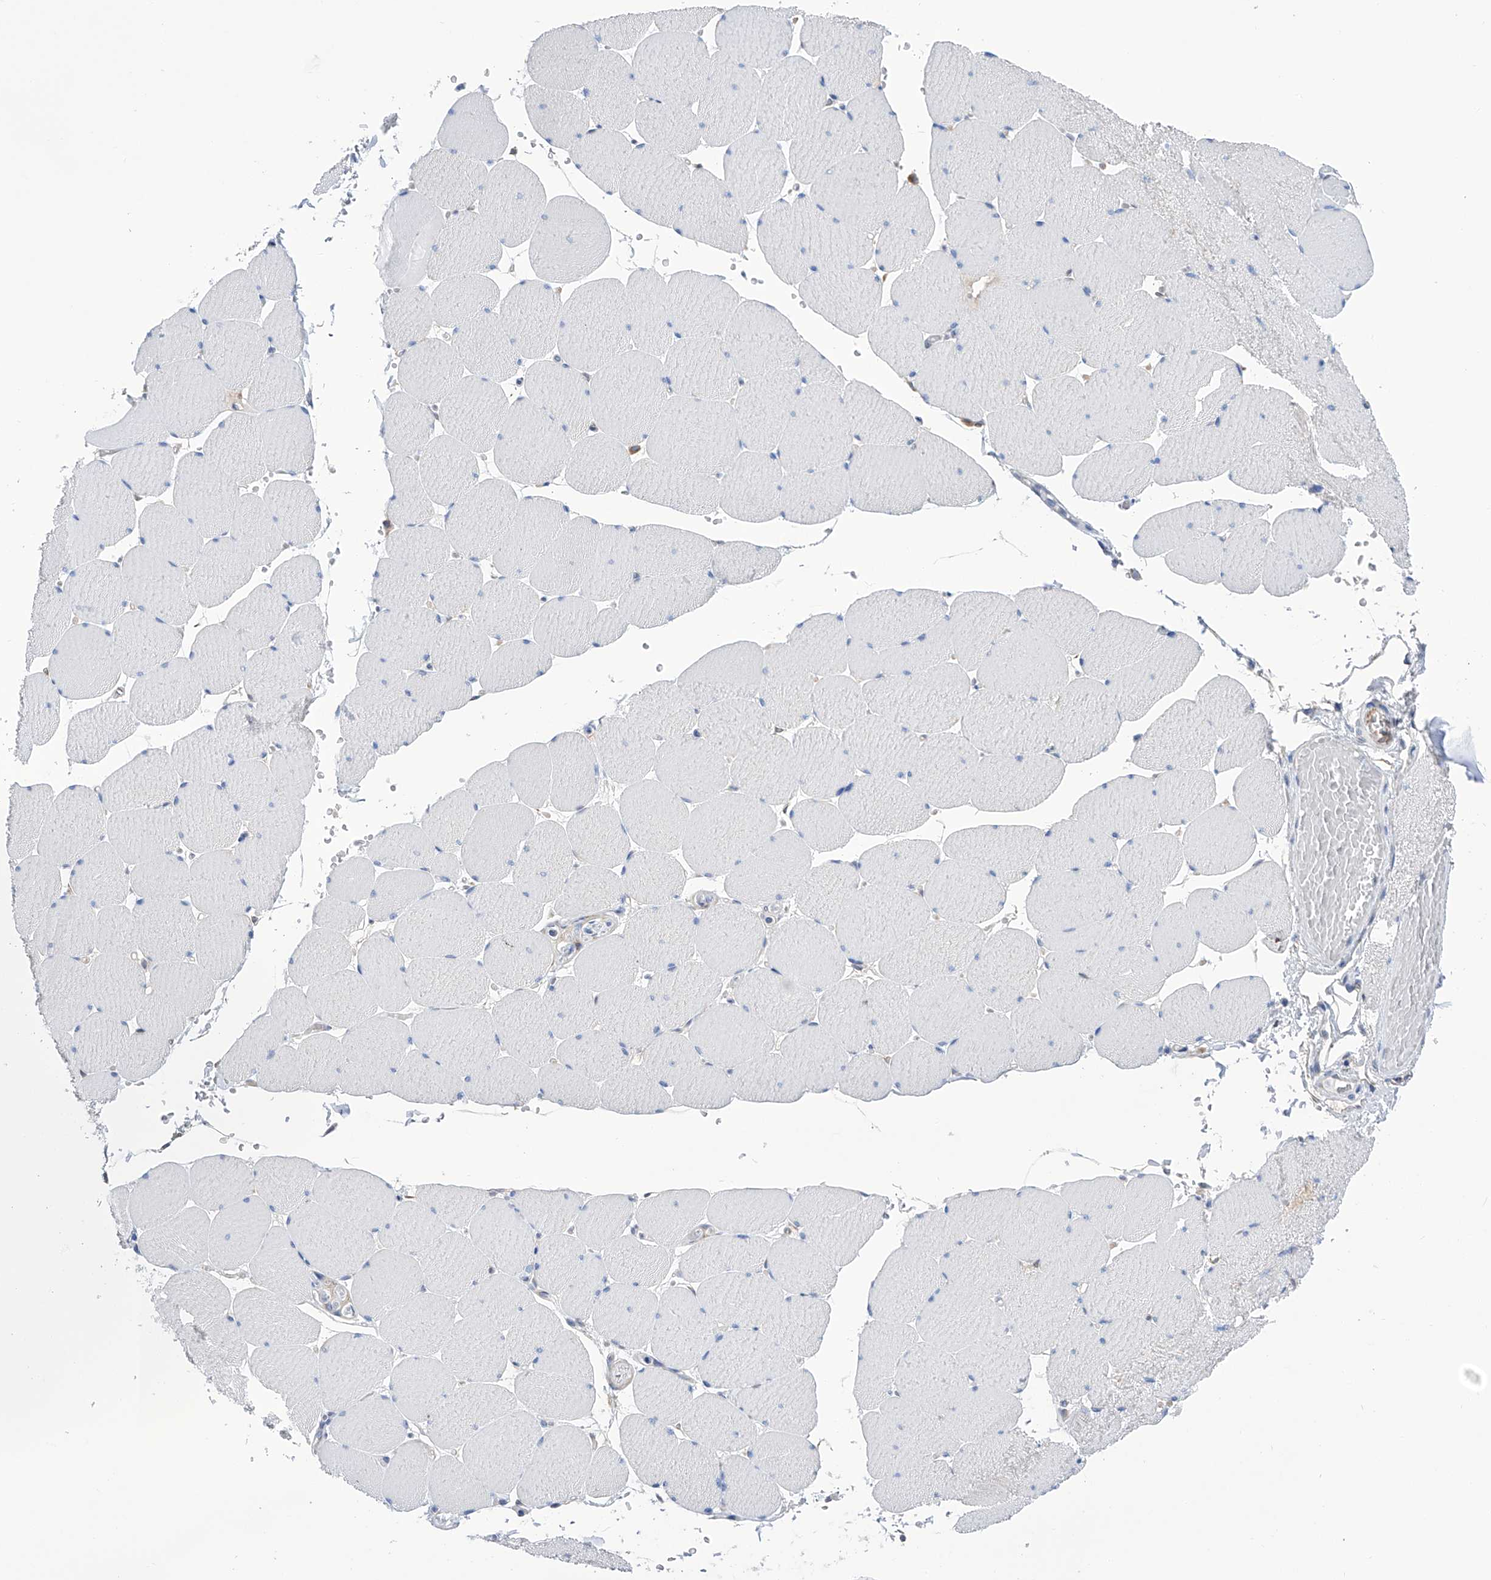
{"staining": {"intensity": "negative", "quantity": "none", "location": "none"}, "tissue": "skeletal muscle", "cell_type": "Myocytes", "image_type": "normal", "snomed": [{"axis": "morphology", "description": "Normal tissue, NOS"}, {"axis": "topography", "description": "Skeletal muscle"}, {"axis": "topography", "description": "Head-Neck"}], "caption": "DAB immunohistochemical staining of unremarkable human skeletal muscle shows no significant expression in myocytes. (Brightfield microscopy of DAB immunohistochemistry (IHC) at high magnification).", "gene": "PGM3", "patient": {"sex": "male", "age": 66}}